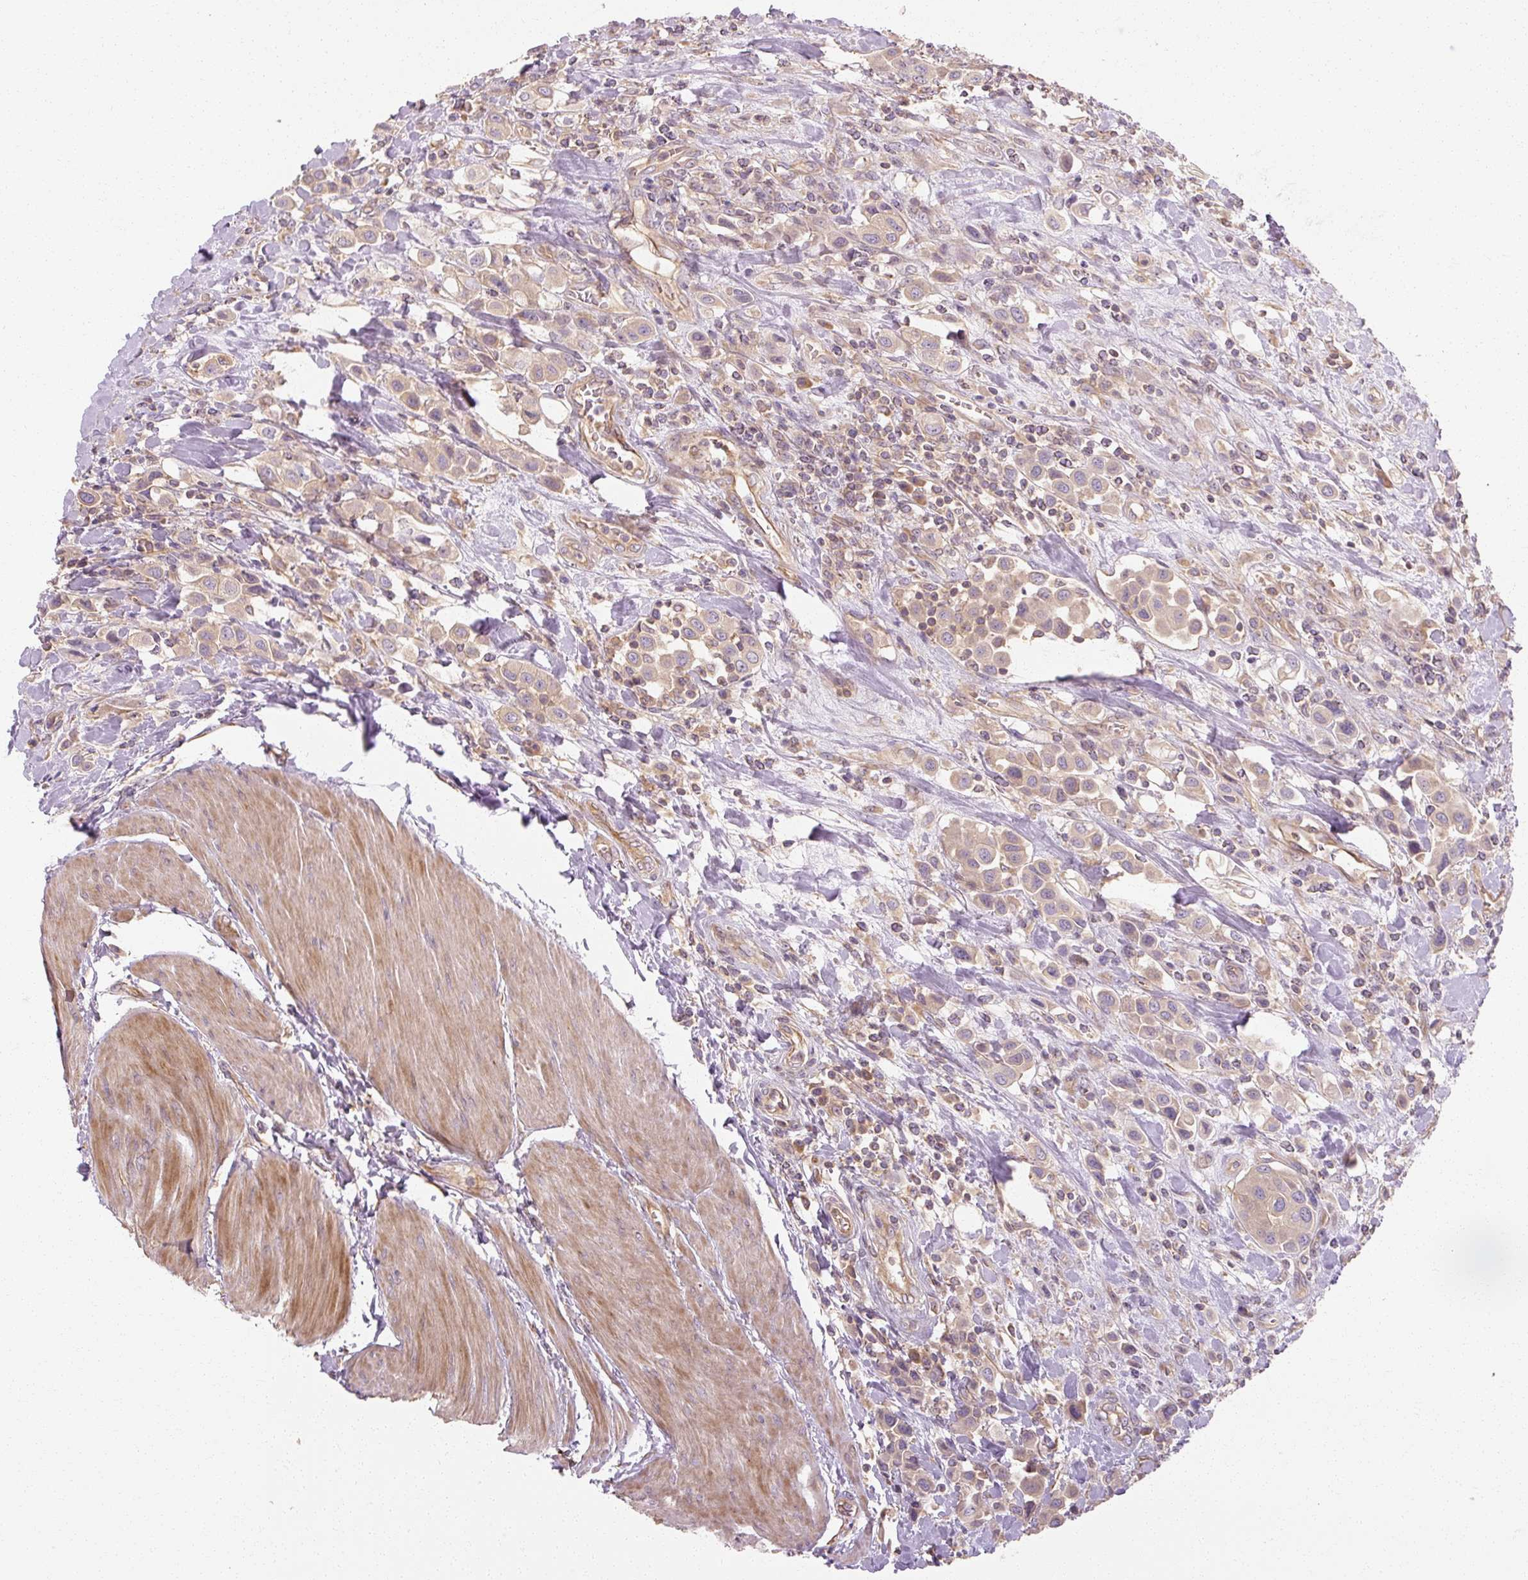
{"staining": {"intensity": "weak", "quantity": "25%-75%", "location": "cytoplasmic/membranous"}, "tissue": "urothelial cancer", "cell_type": "Tumor cells", "image_type": "cancer", "snomed": [{"axis": "morphology", "description": "Urothelial carcinoma, High grade"}, {"axis": "topography", "description": "Urinary bladder"}], "caption": "Human high-grade urothelial carcinoma stained for a protein (brown) displays weak cytoplasmic/membranous positive expression in about 25%-75% of tumor cells.", "gene": "RB1CC1", "patient": {"sex": "male", "age": 50}}